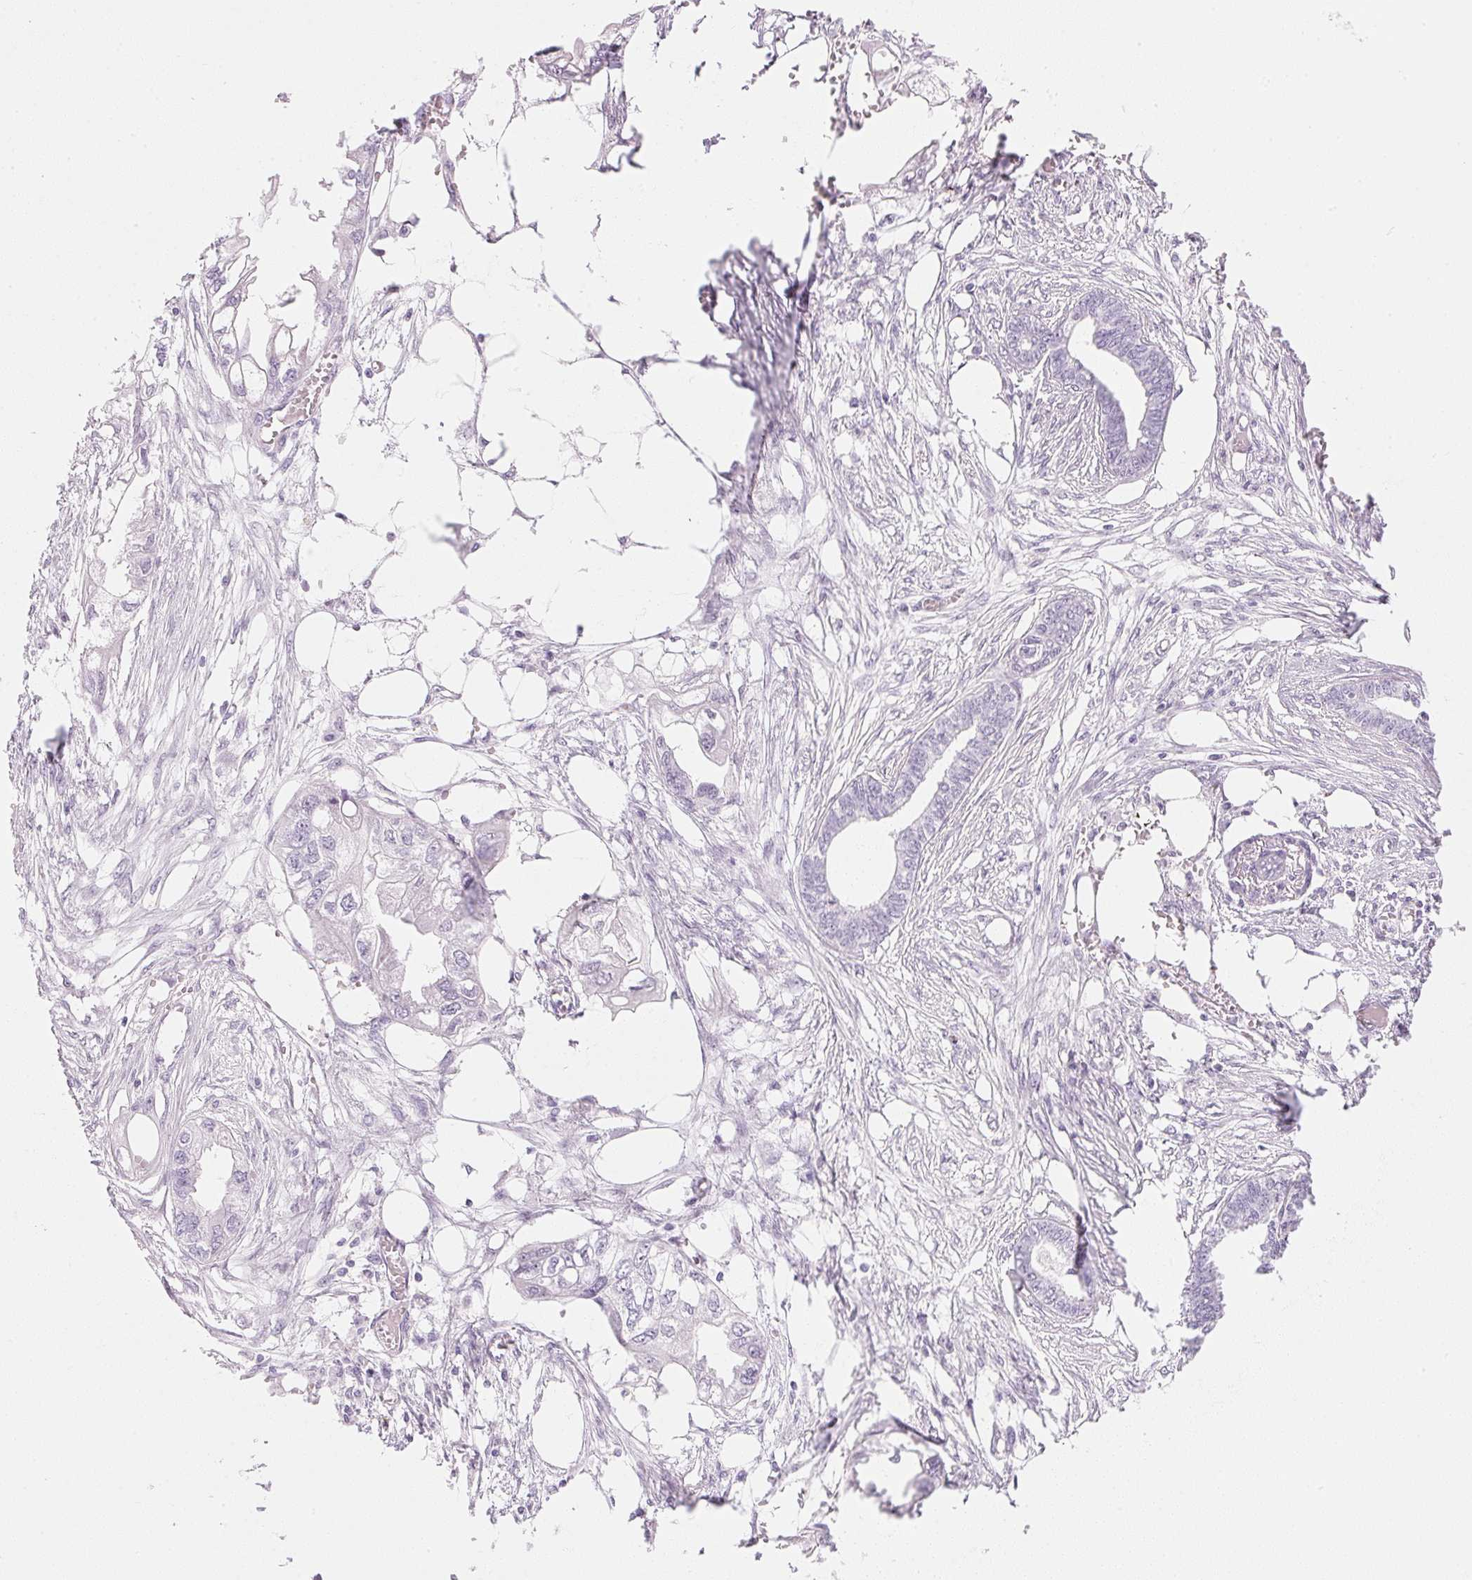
{"staining": {"intensity": "negative", "quantity": "none", "location": "none"}, "tissue": "endometrial cancer", "cell_type": "Tumor cells", "image_type": "cancer", "snomed": [{"axis": "morphology", "description": "Adenocarcinoma, NOS"}, {"axis": "morphology", "description": "Adenocarcinoma, metastatic, NOS"}, {"axis": "topography", "description": "Adipose tissue"}, {"axis": "topography", "description": "Endometrium"}], "caption": "Protein analysis of endometrial cancer (metastatic adenocarcinoma) demonstrates no significant staining in tumor cells. (DAB immunohistochemistry visualized using brightfield microscopy, high magnification).", "gene": "IGFBP1", "patient": {"sex": "female", "age": 67}}